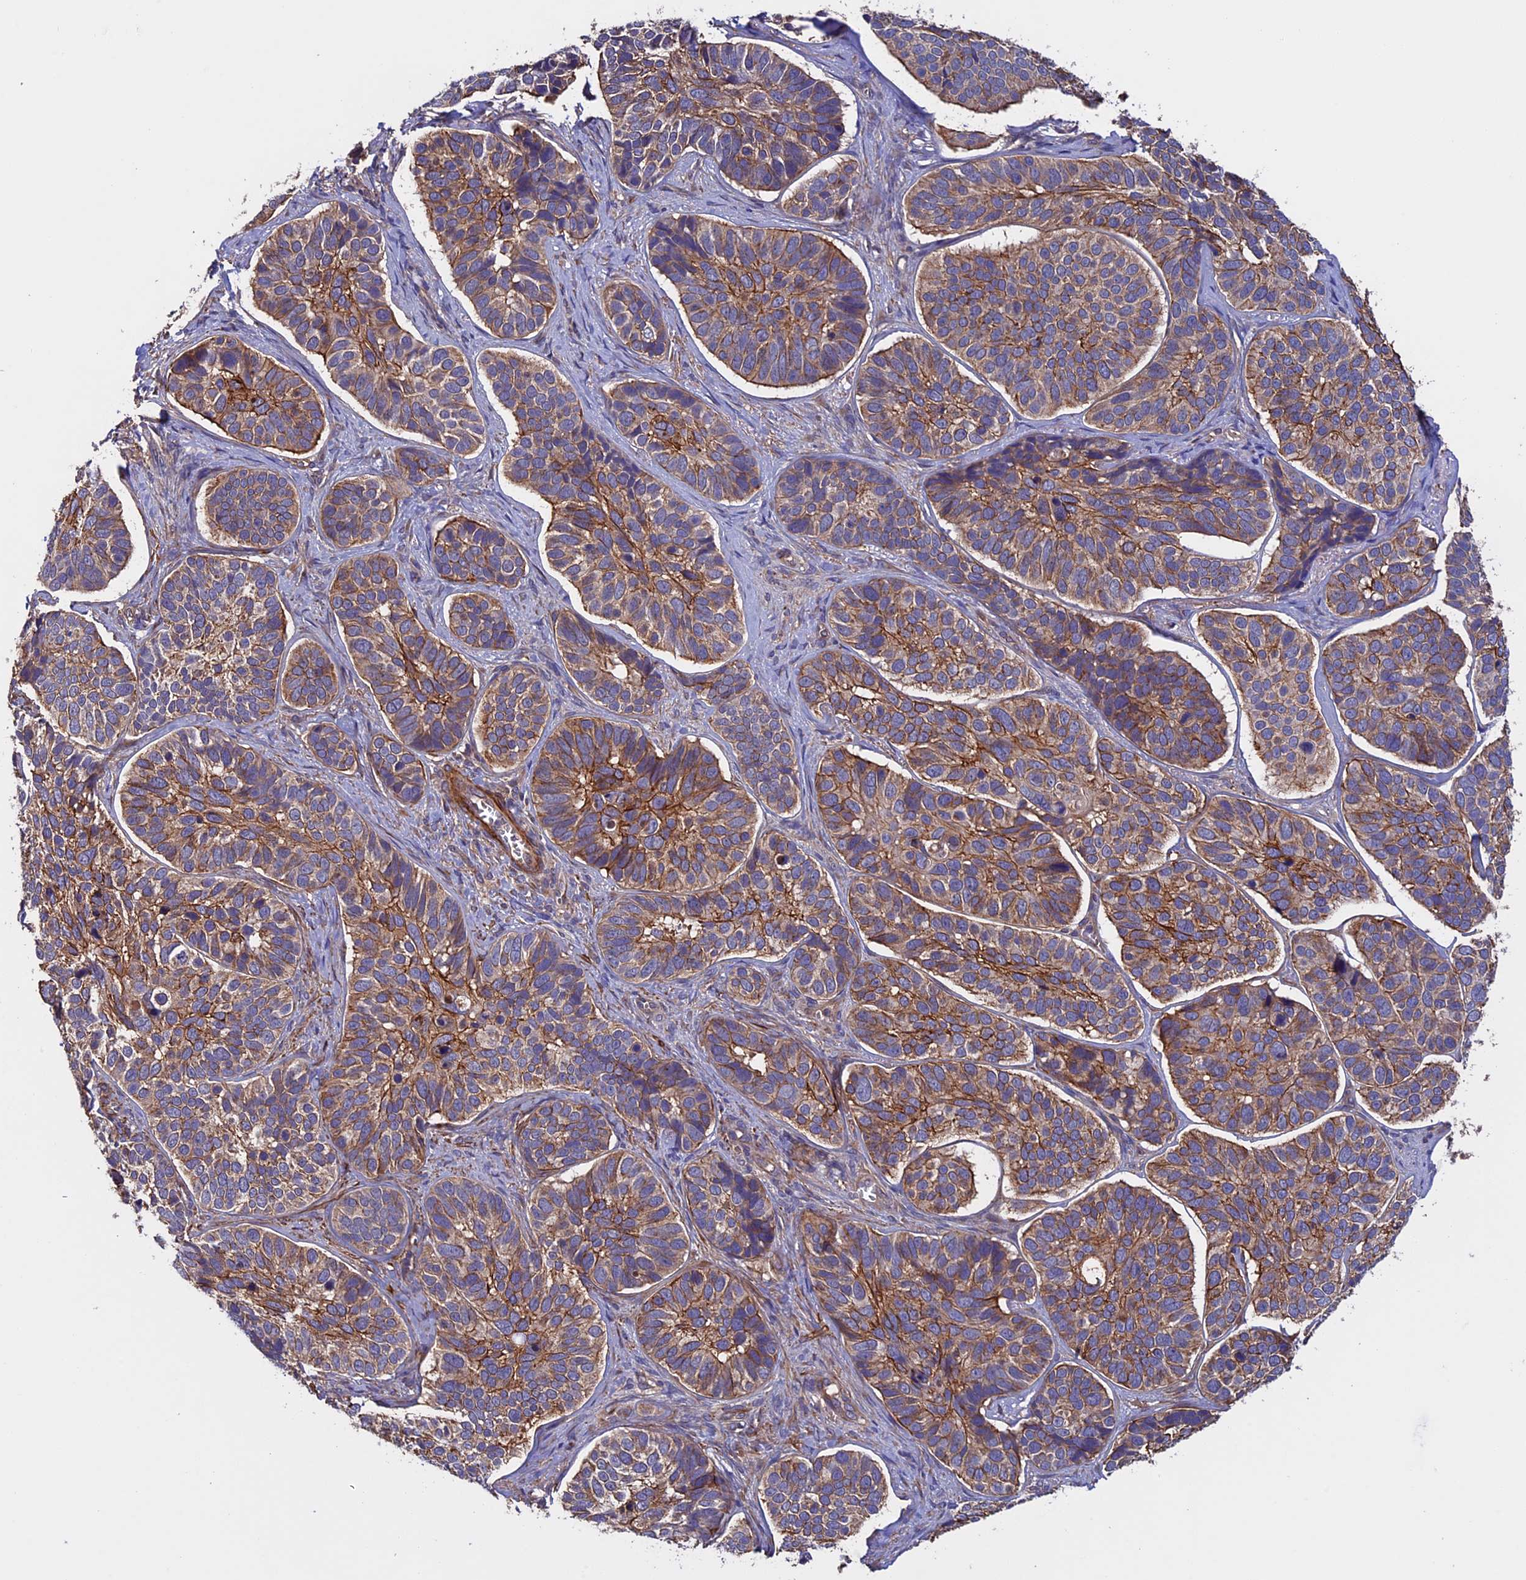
{"staining": {"intensity": "moderate", "quantity": "25%-75%", "location": "cytoplasmic/membranous"}, "tissue": "skin cancer", "cell_type": "Tumor cells", "image_type": "cancer", "snomed": [{"axis": "morphology", "description": "Basal cell carcinoma"}, {"axis": "topography", "description": "Skin"}], "caption": "Protein staining displays moderate cytoplasmic/membranous positivity in approximately 25%-75% of tumor cells in skin cancer. (IHC, brightfield microscopy, high magnification).", "gene": "SLC9A5", "patient": {"sex": "male", "age": 62}}